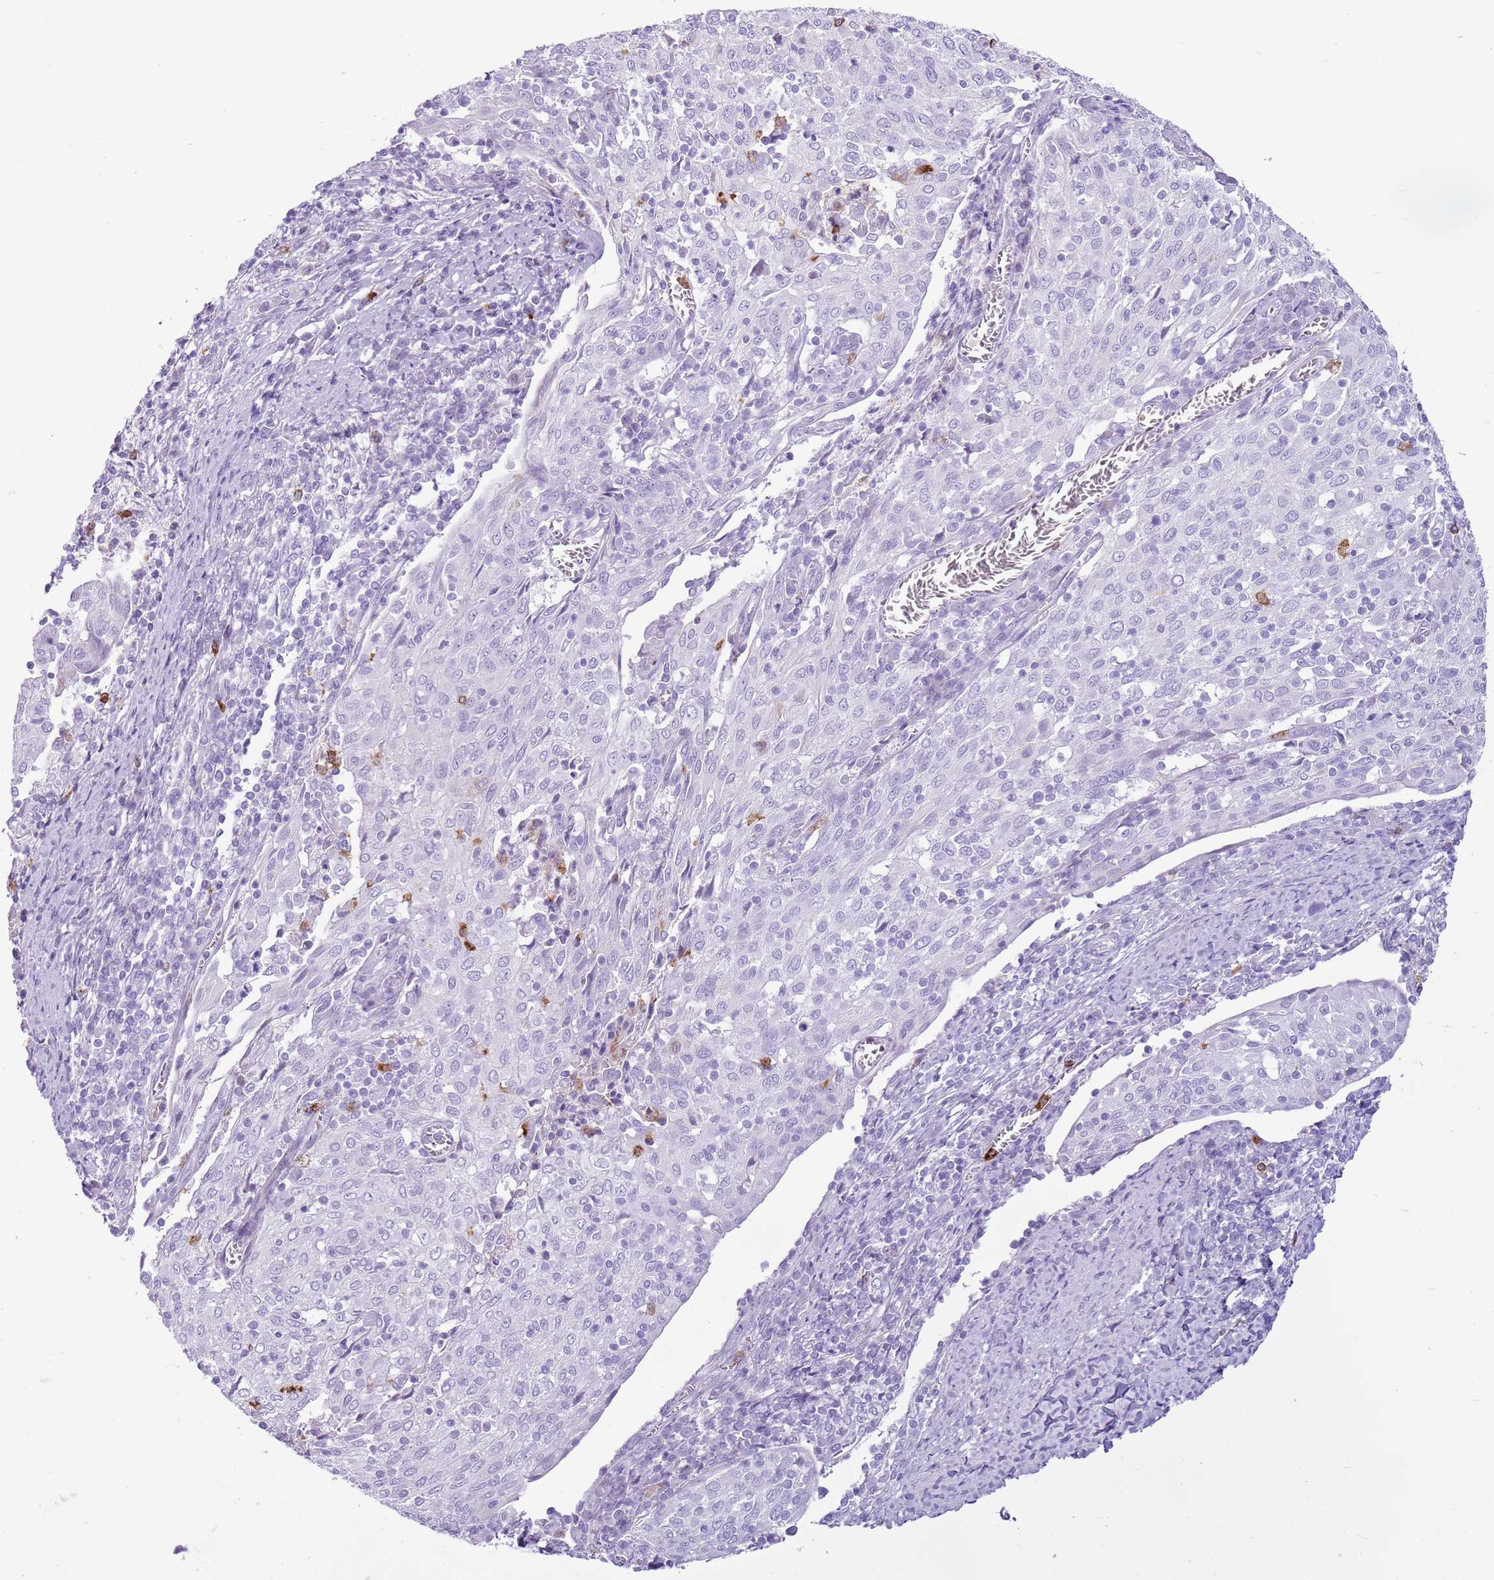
{"staining": {"intensity": "negative", "quantity": "none", "location": "none"}, "tissue": "cervical cancer", "cell_type": "Tumor cells", "image_type": "cancer", "snomed": [{"axis": "morphology", "description": "Squamous cell carcinoma, NOS"}, {"axis": "topography", "description": "Cervix"}], "caption": "The photomicrograph displays no significant expression in tumor cells of squamous cell carcinoma (cervical).", "gene": "CD177", "patient": {"sex": "female", "age": 52}}